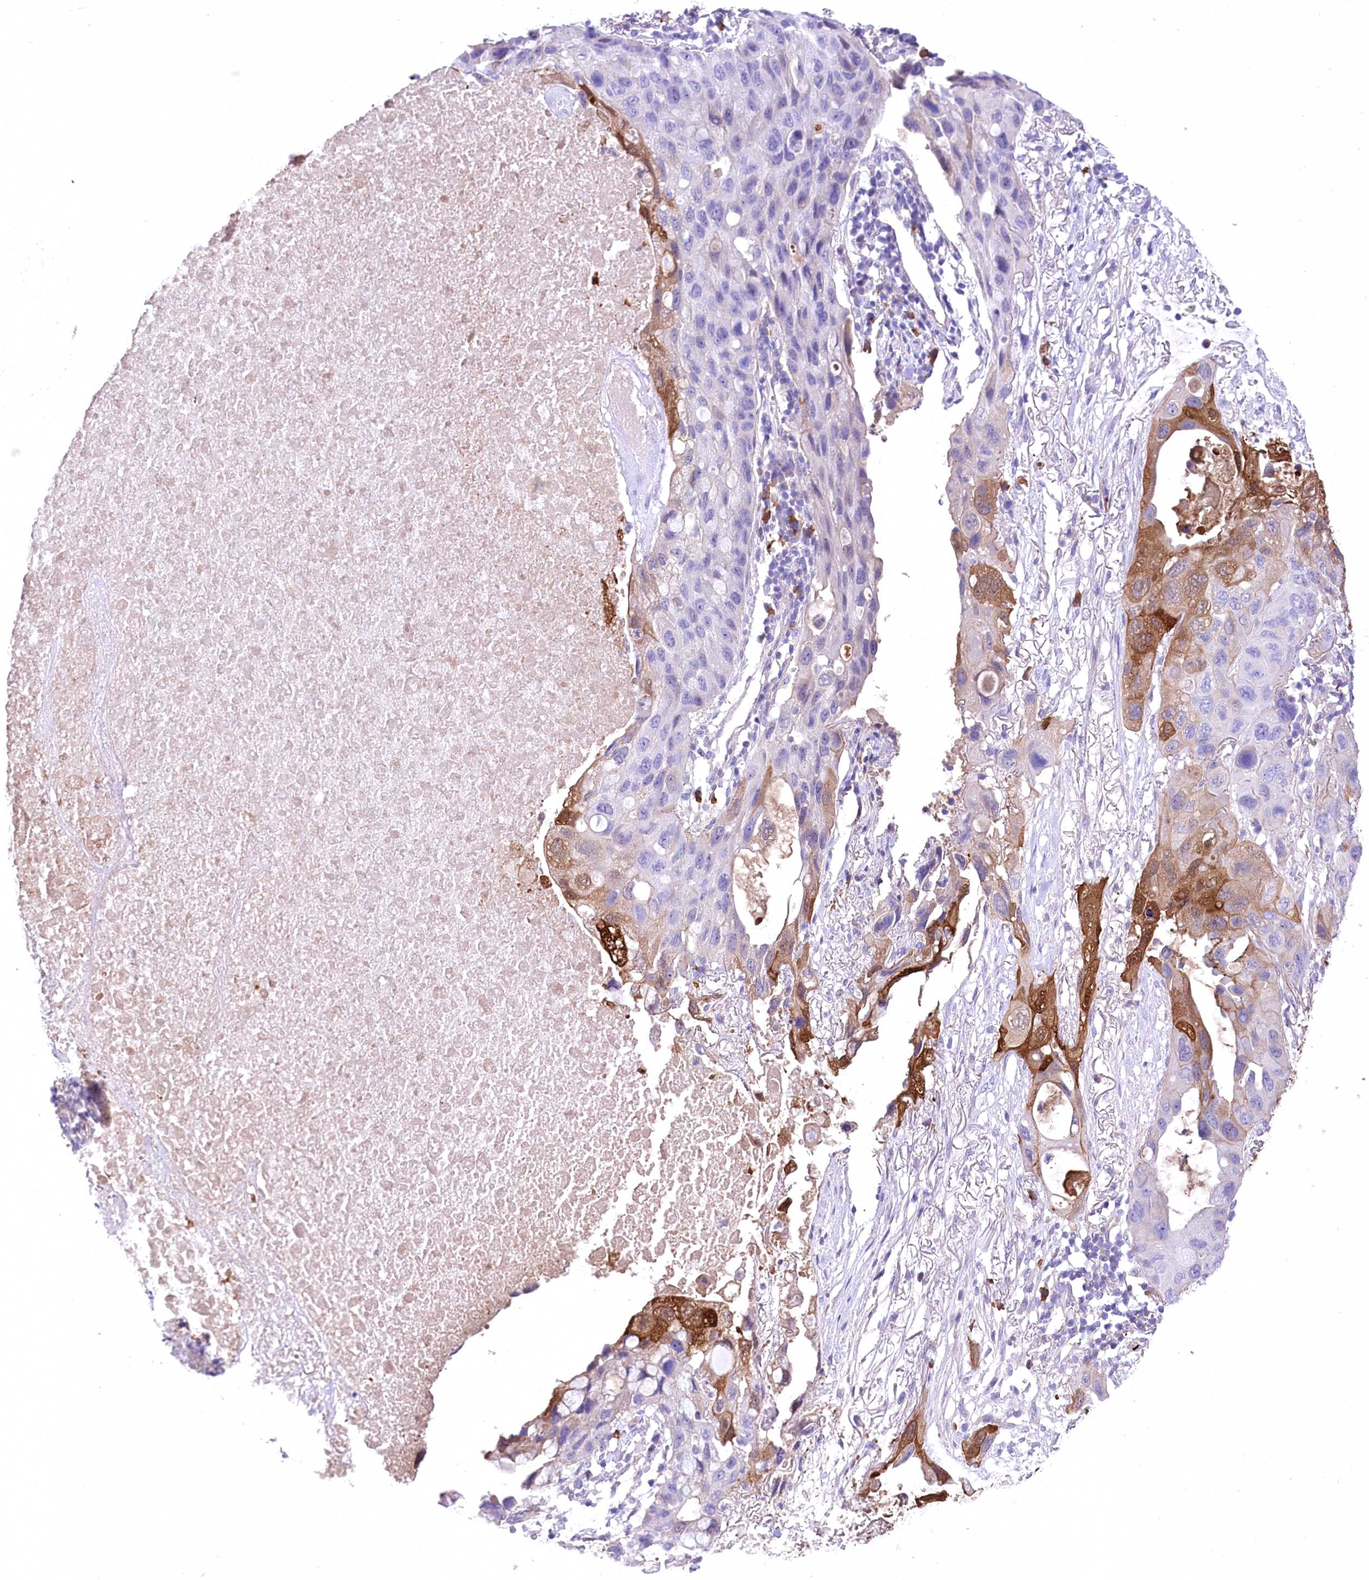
{"staining": {"intensity": "moderate", "quantity": "<25%", "location": "cytoplasmic/membranous"}, "tissue": "lung cancer", "cell_type": "Tumor cells", "image_type": "cancer", "snomed": [{"axis": "morphology", "description": "Squamous cell carcinoma, NOS"}, {"axis": "topography", "description": "Lung"}], "caption": "DAB immunohistochemical staining of lung squamous cell carcinoma exhibits moderate cytoplasmic/membranous protein staining in about <25% of tumor cells.", "gene": "CEP164", "patient": {"sex": "female", "age": 73}}